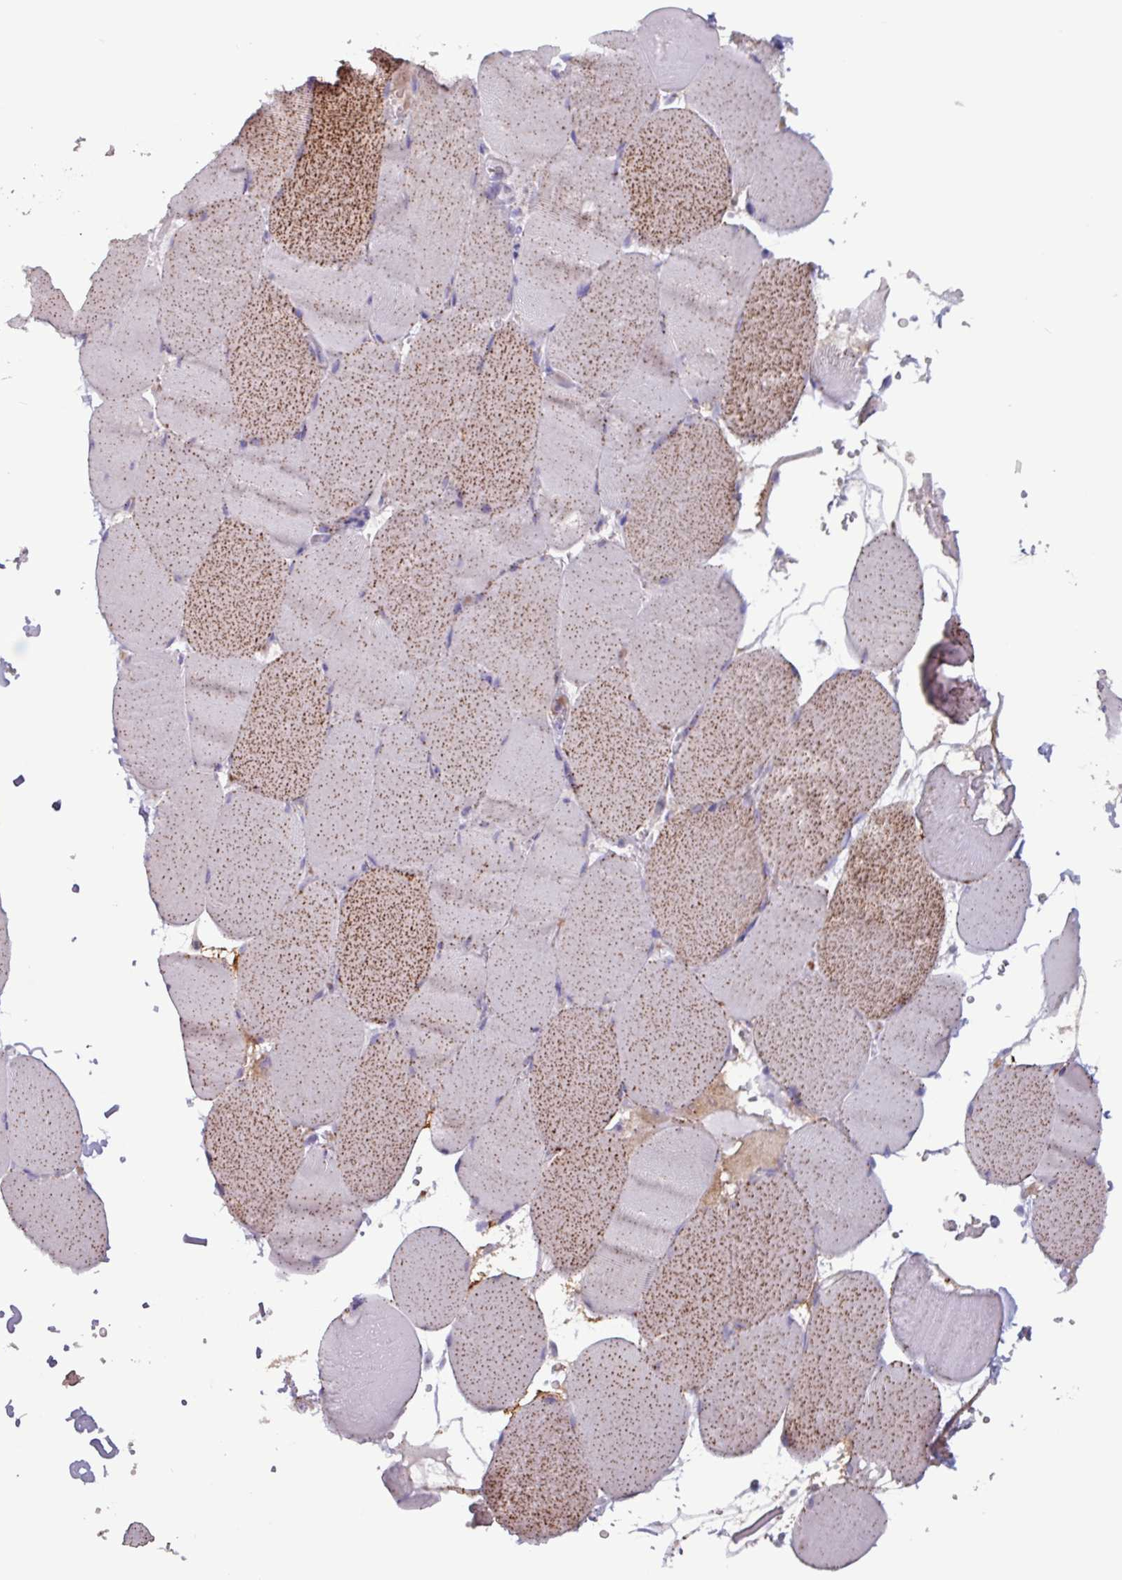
{"staining": {"intensity": "moderate", "quantity": ">75%", "location": "cytoplasmic/membranous"}, "tissue": "skeletal muscle", "cell_type": "Myocytes", "image_type": "normal", "snomed": [{"axis": "morphology", "description": "Normal tissue, NOS"}, {"axis": "topography", "description": "Skeletal muscle"}, {"axis": "topography", "description": "Head-Neck"}], "caption": "Immunohistochemical staining of normal skeletal muscle exhibits medium levels of moderate cytoplasmic/membranous expression in about >75% of myocytes. (DAB = brown stain, brightfield microscopy at high magnification).", "gene": "PLIN2", "patient": {"sex": "male", "age": 66}}